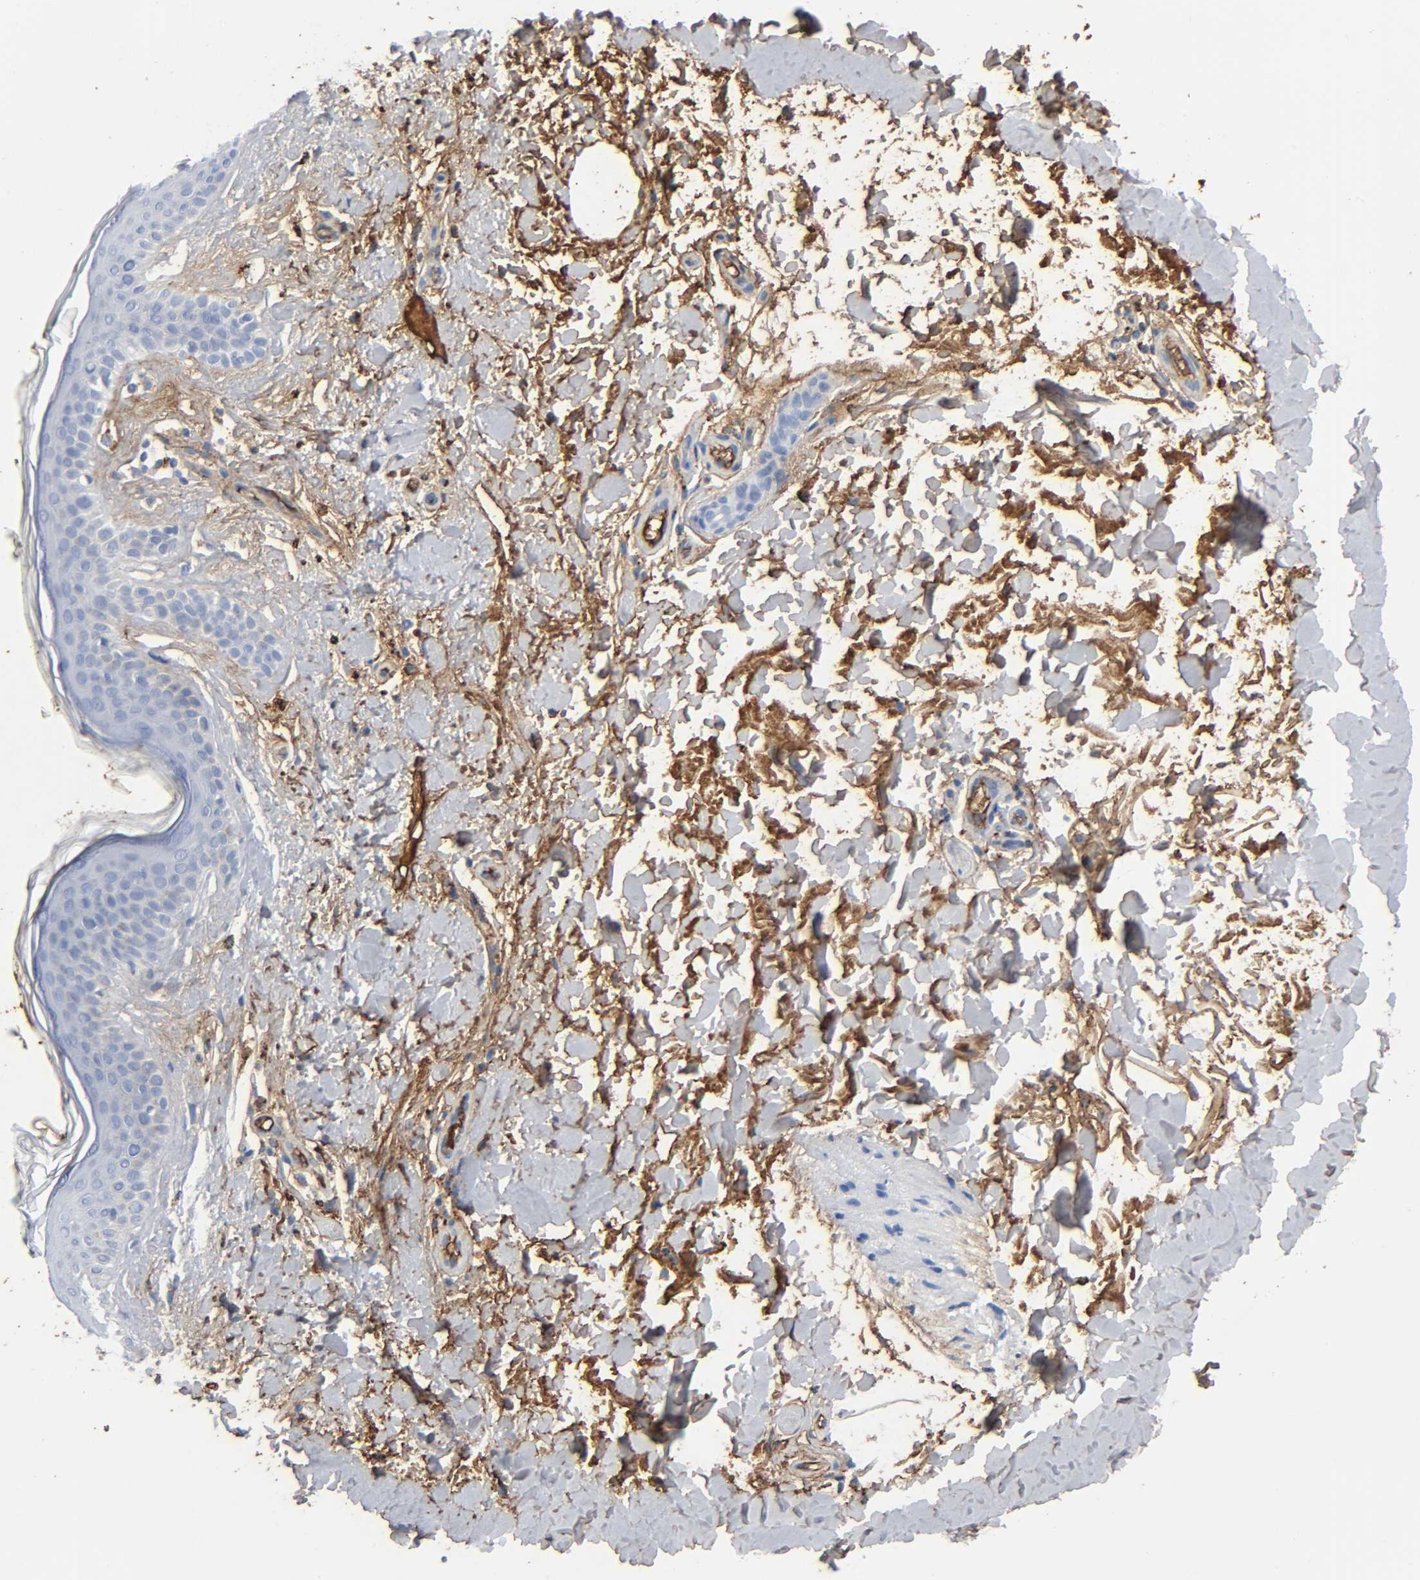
{"staining": {"intensity": "negative", "quantity": "none", "location": "none"}, "tissue": "skin cancer", "cell_type": "Tumor cells", "image_type": "cancer", "snomed": [{"axis": "morphology", "description": "Basal cell carcinoma"}, {"axis": "topography", "description": "Skin"}], "caption": "DAB immunohistochemical staining of basal cell carcinoma (skin) shows no significant expression in tumor cells. (Brightfield microscopy of DAB (3,3'-diaminobenzidine) immunohistochemistry at high magnification).", "gene": "C3", "patient": {"sex": "female", "age": 79}}